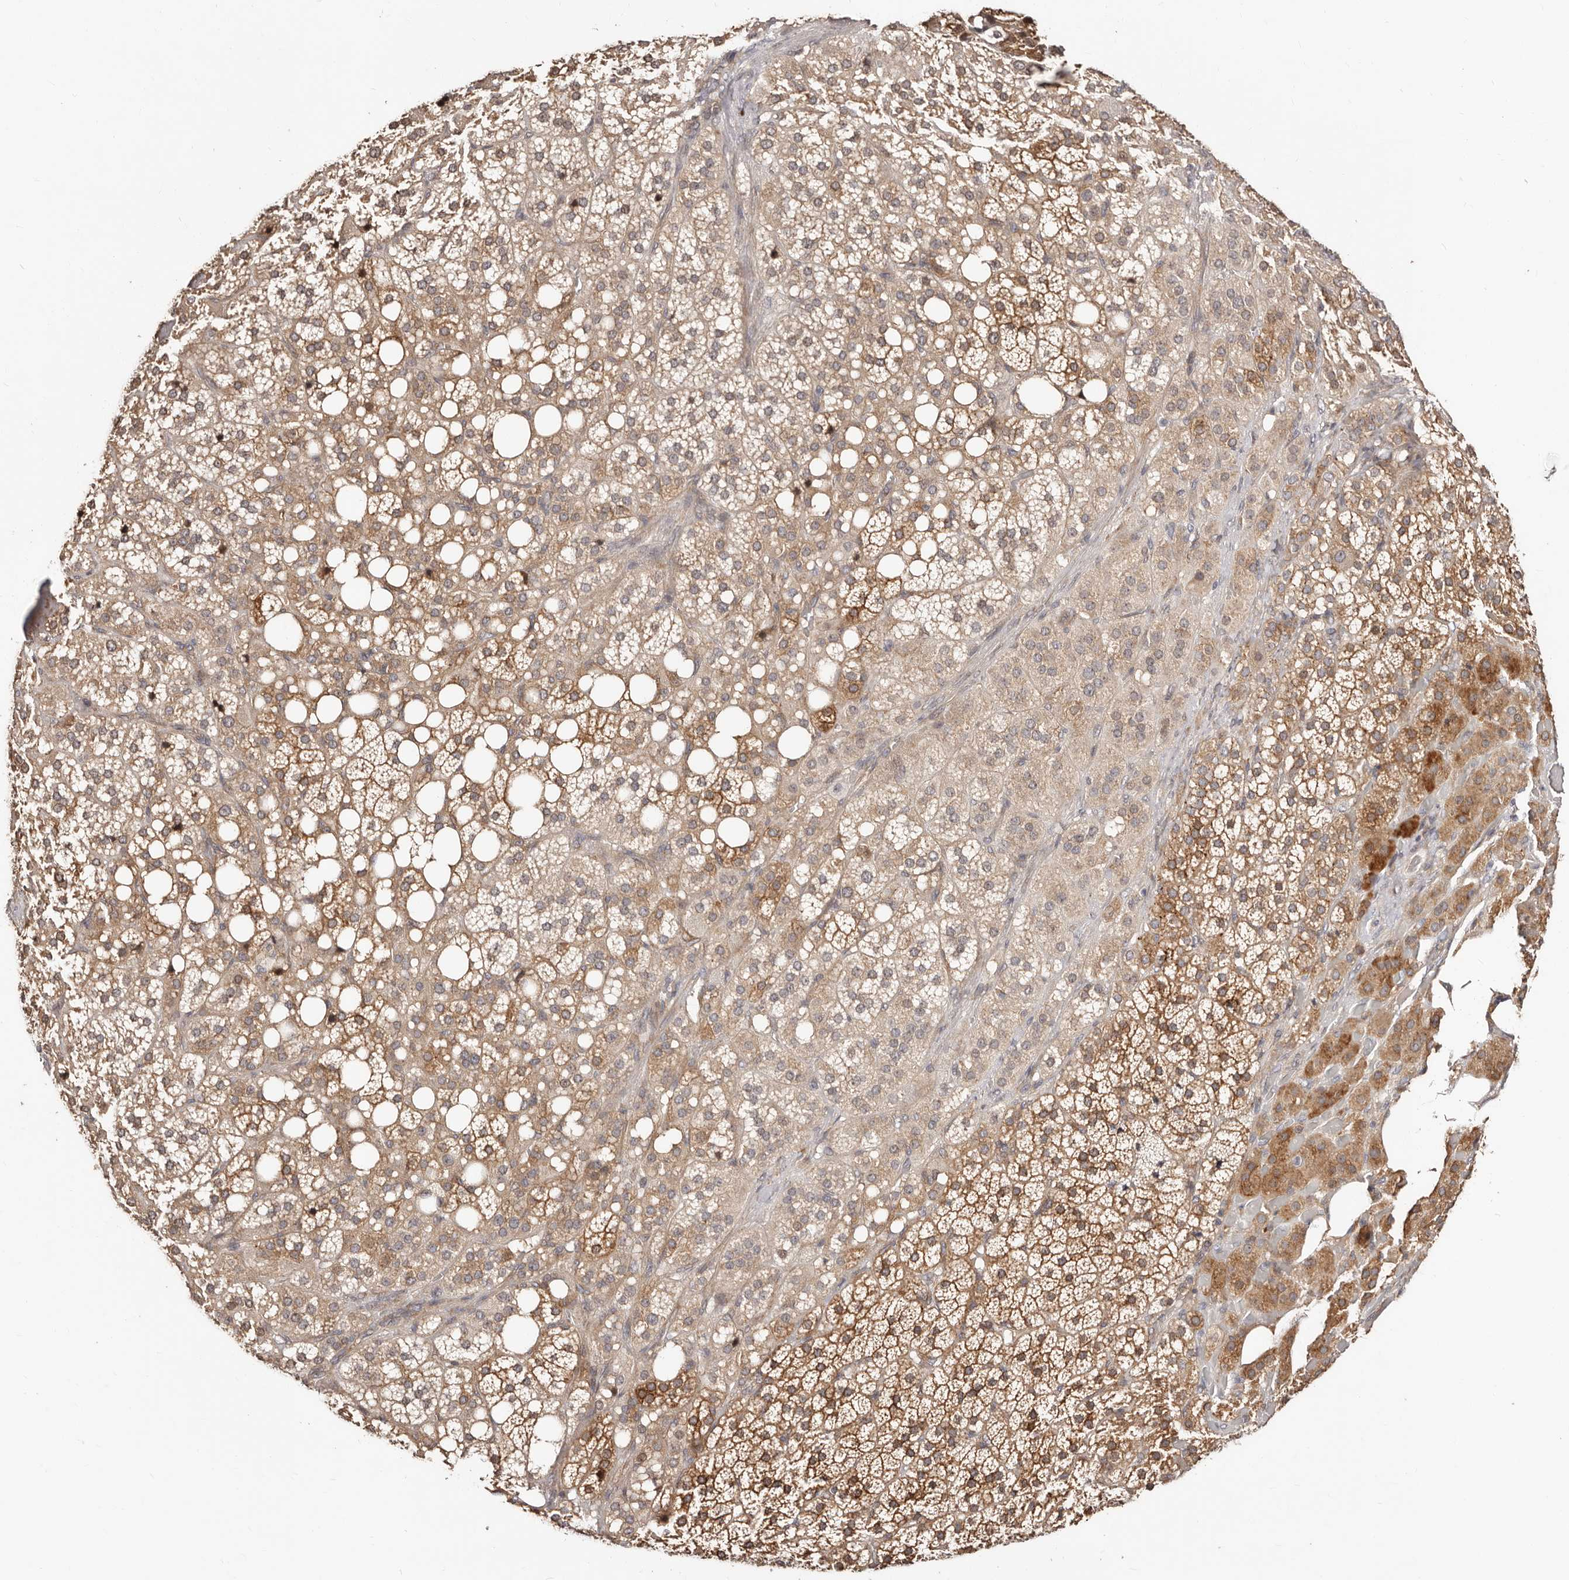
{"staining": {"intensity": "moderate", "quantity": ">75%", "location": "cytoplasmic/membranous"}, "tissue": "adrenal gland", "cell_type": "Glandular cells", "image_type": "normal", "snomed": [{"axis": "morphology", "description": "Normal tissue, NOS"}, {"axis": "topography", "description": "Adrenal gland"}], "caption": "A brown stain shows moderate cytoplasmic/membranous positivity of a protein in glandular cells of unremarkable human adrenal gland. (DAB = brown stain, brightfield microscopy at high magnification).", "gene": "APOL6", "patient": {"sex": "female", "age": 59}}